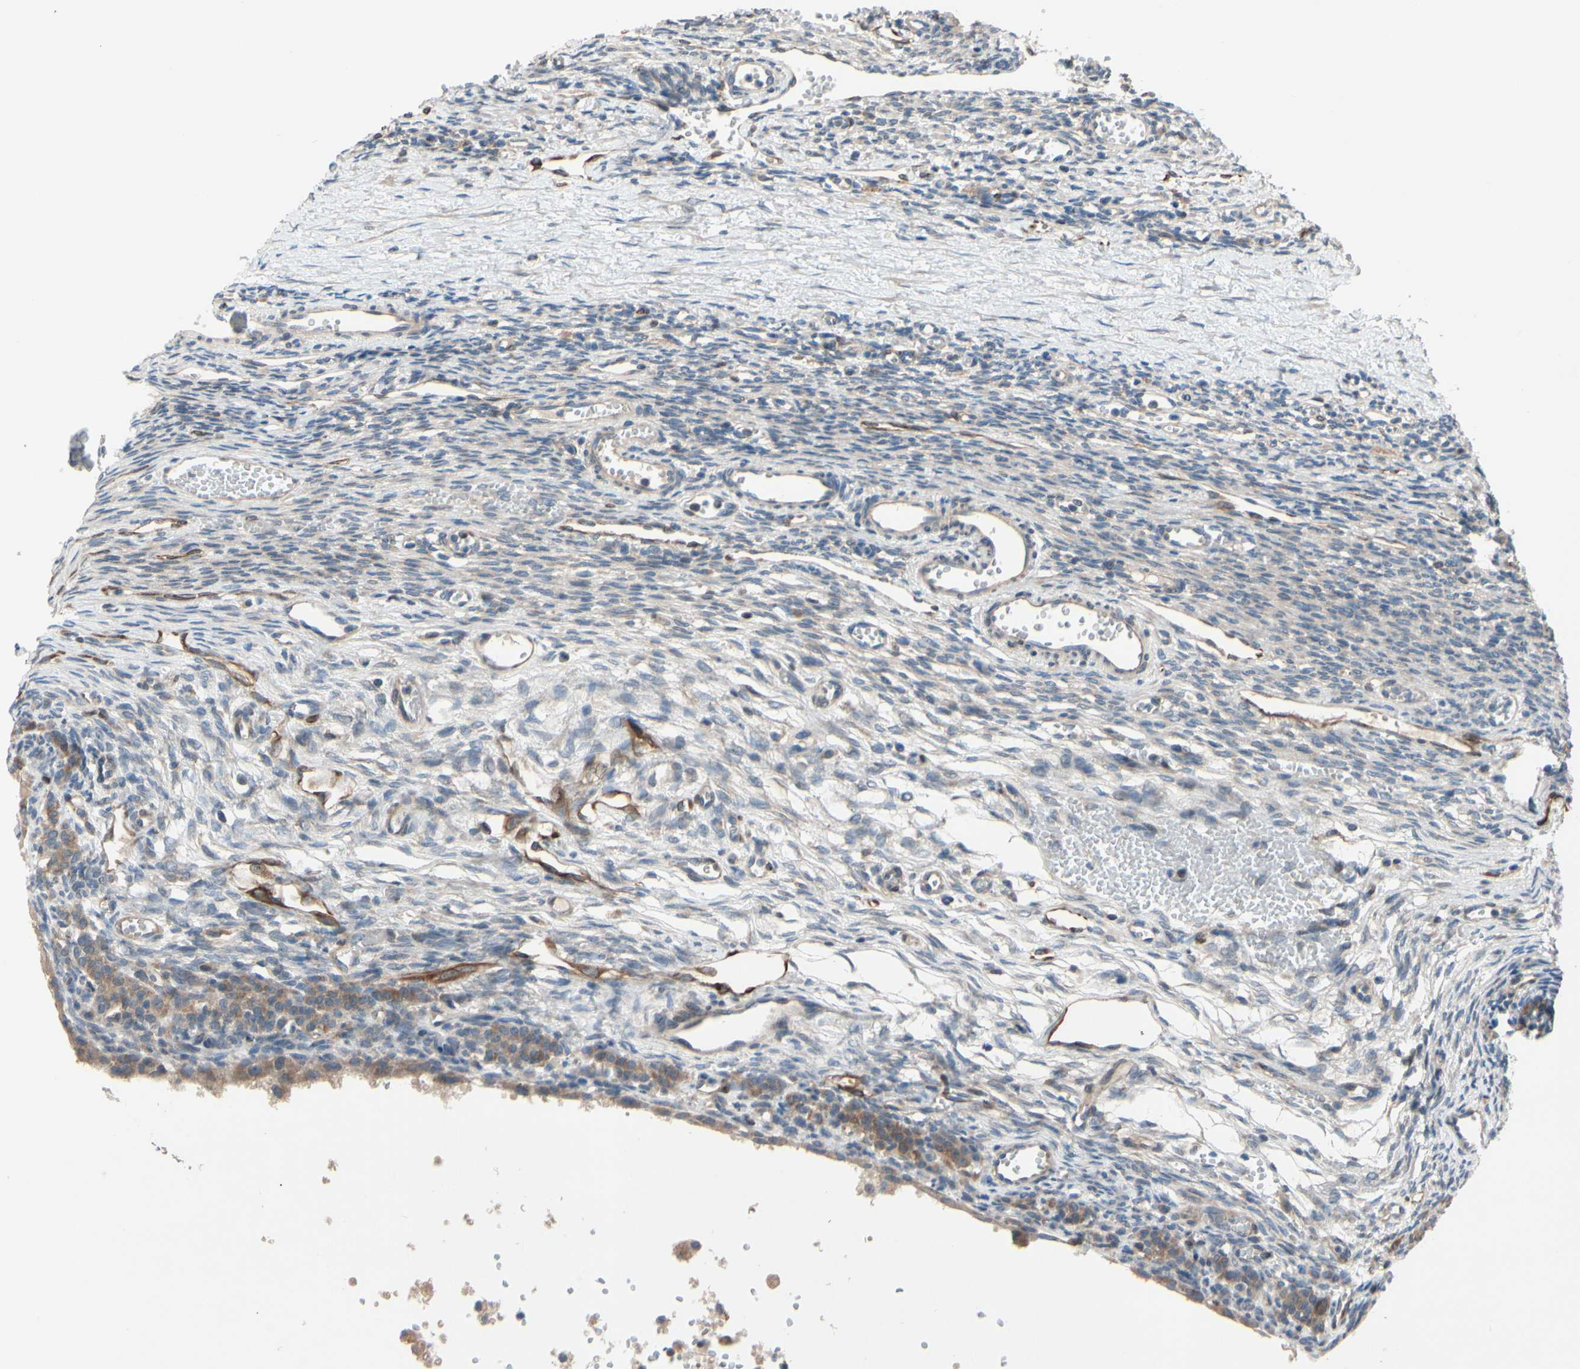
{"staining": {"intensity": "weak", "quantity": "25%-75%", "location": "cytoplasmic/membranous"}, "tissue": "ovary", "cell_type": "Ovarian stroma cells", "image_type": "normal", "snomed": [{"axis": "morphology", "description": "Normal tissue, NOS"}, {"axis": "topography", "description": "Ovary"}], "caption": "Immunohistochemistry (IHC) of benign ovary shows low levels of weak cytoplasmic/membranous expression in approximately 25%-75% of ovarian stroma cells. (DAB (3,3'-diaminobenzidine) IHC with brightfield microscopy, high magnification).", "gene": "PRXL2A", "patient": {"sex": "female", "age": 33}}